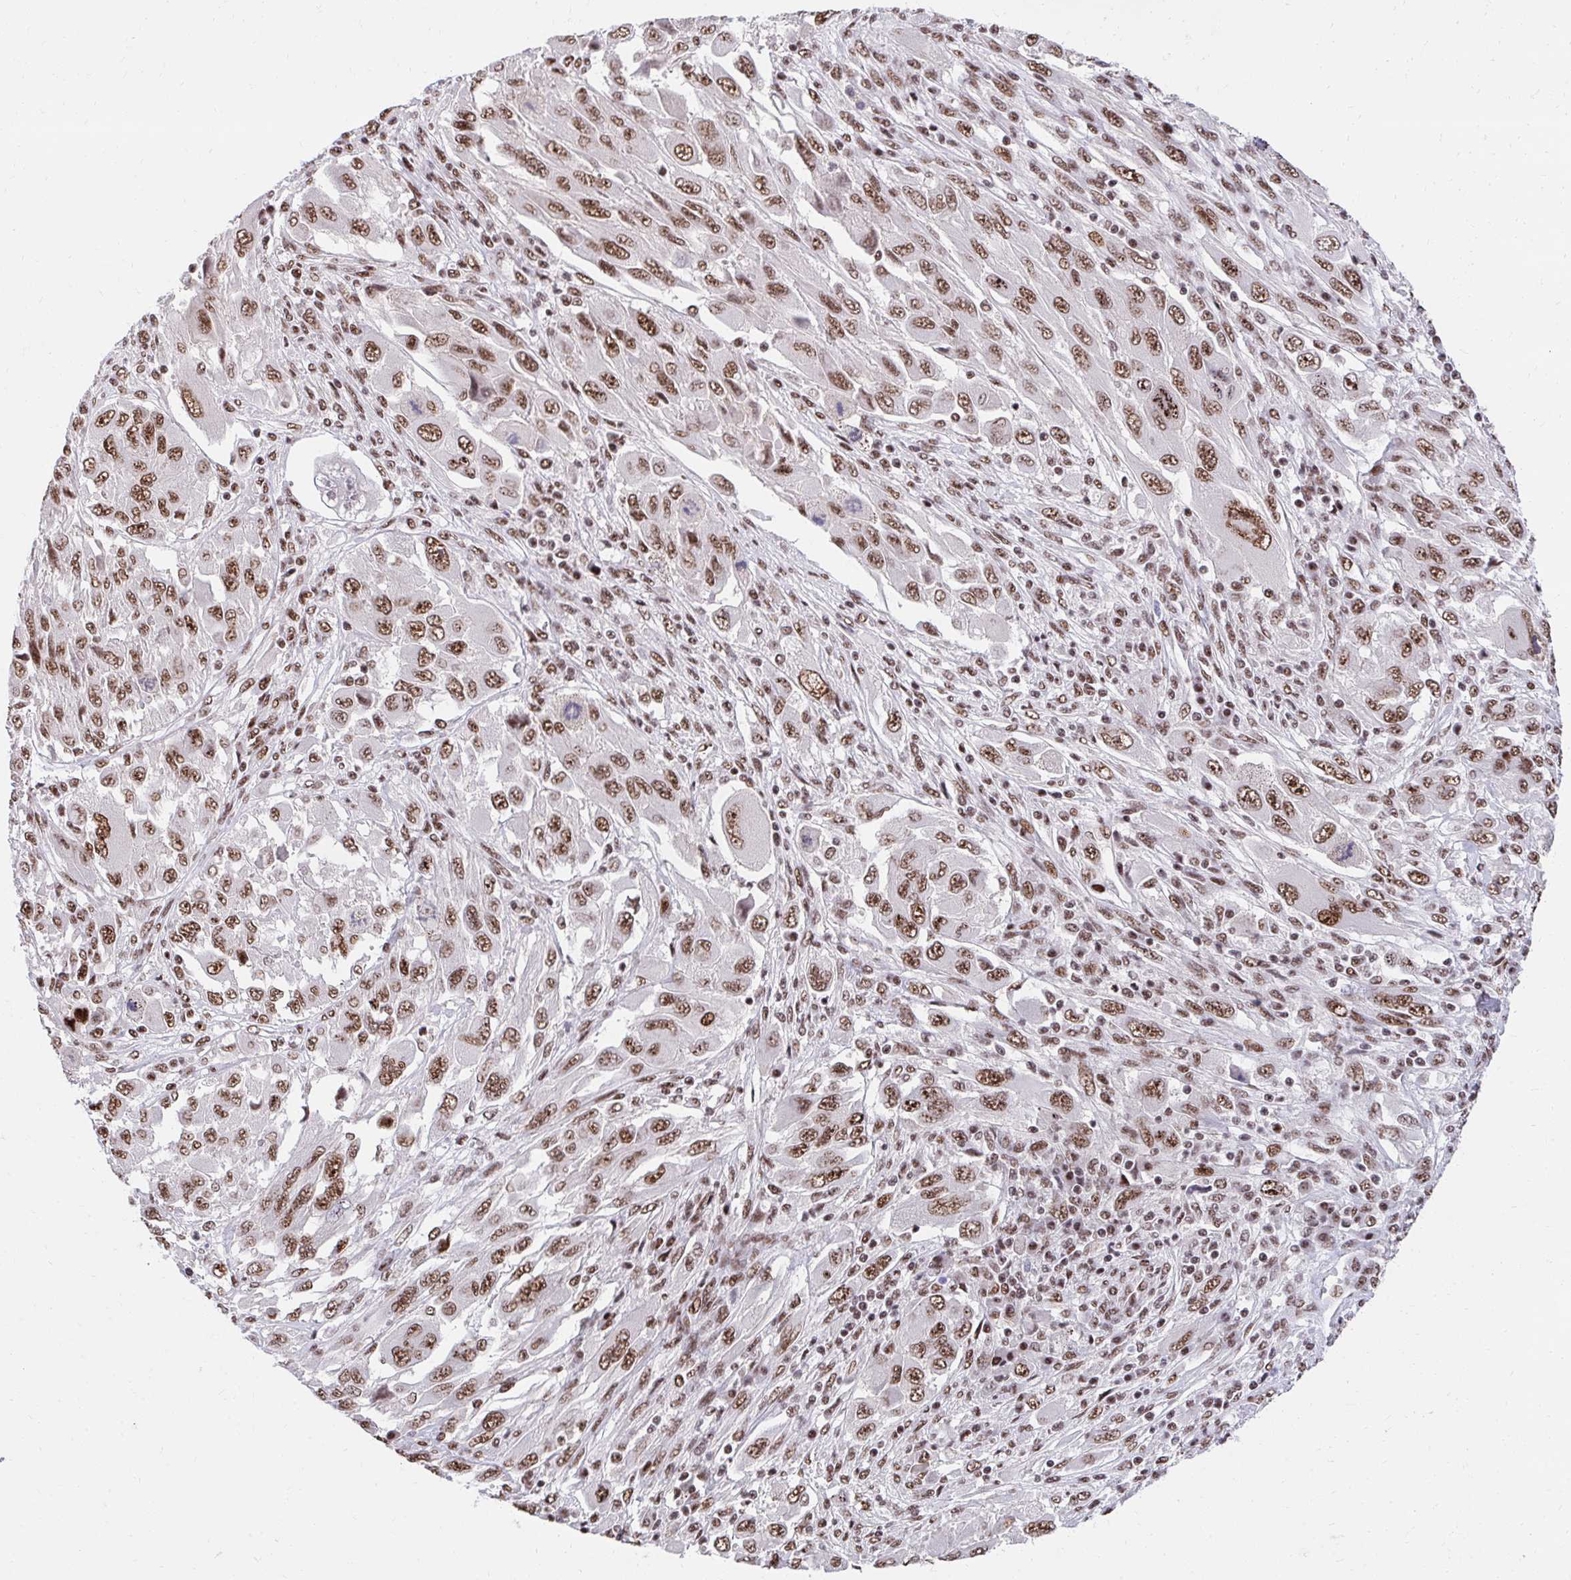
{"staining": {"intensity": "moderate", "quantity": ">75%", "location": "nuclear"}, "tissue": "melanoma", "cell_type": "Tumor cells", "image_type": "cancer", "snomed": [{"axis": "morphology", "description": "Malignant melanoma, NOS"}, {"axis": "topography", "description": "Skin"}], "caption": "Tumor cells demonstrate moderate nuclear positivity in approximately >75% of cells in malignant melanoma.", "gene": "SYNE4", "patient": {"sex": "female", "age": 91}}